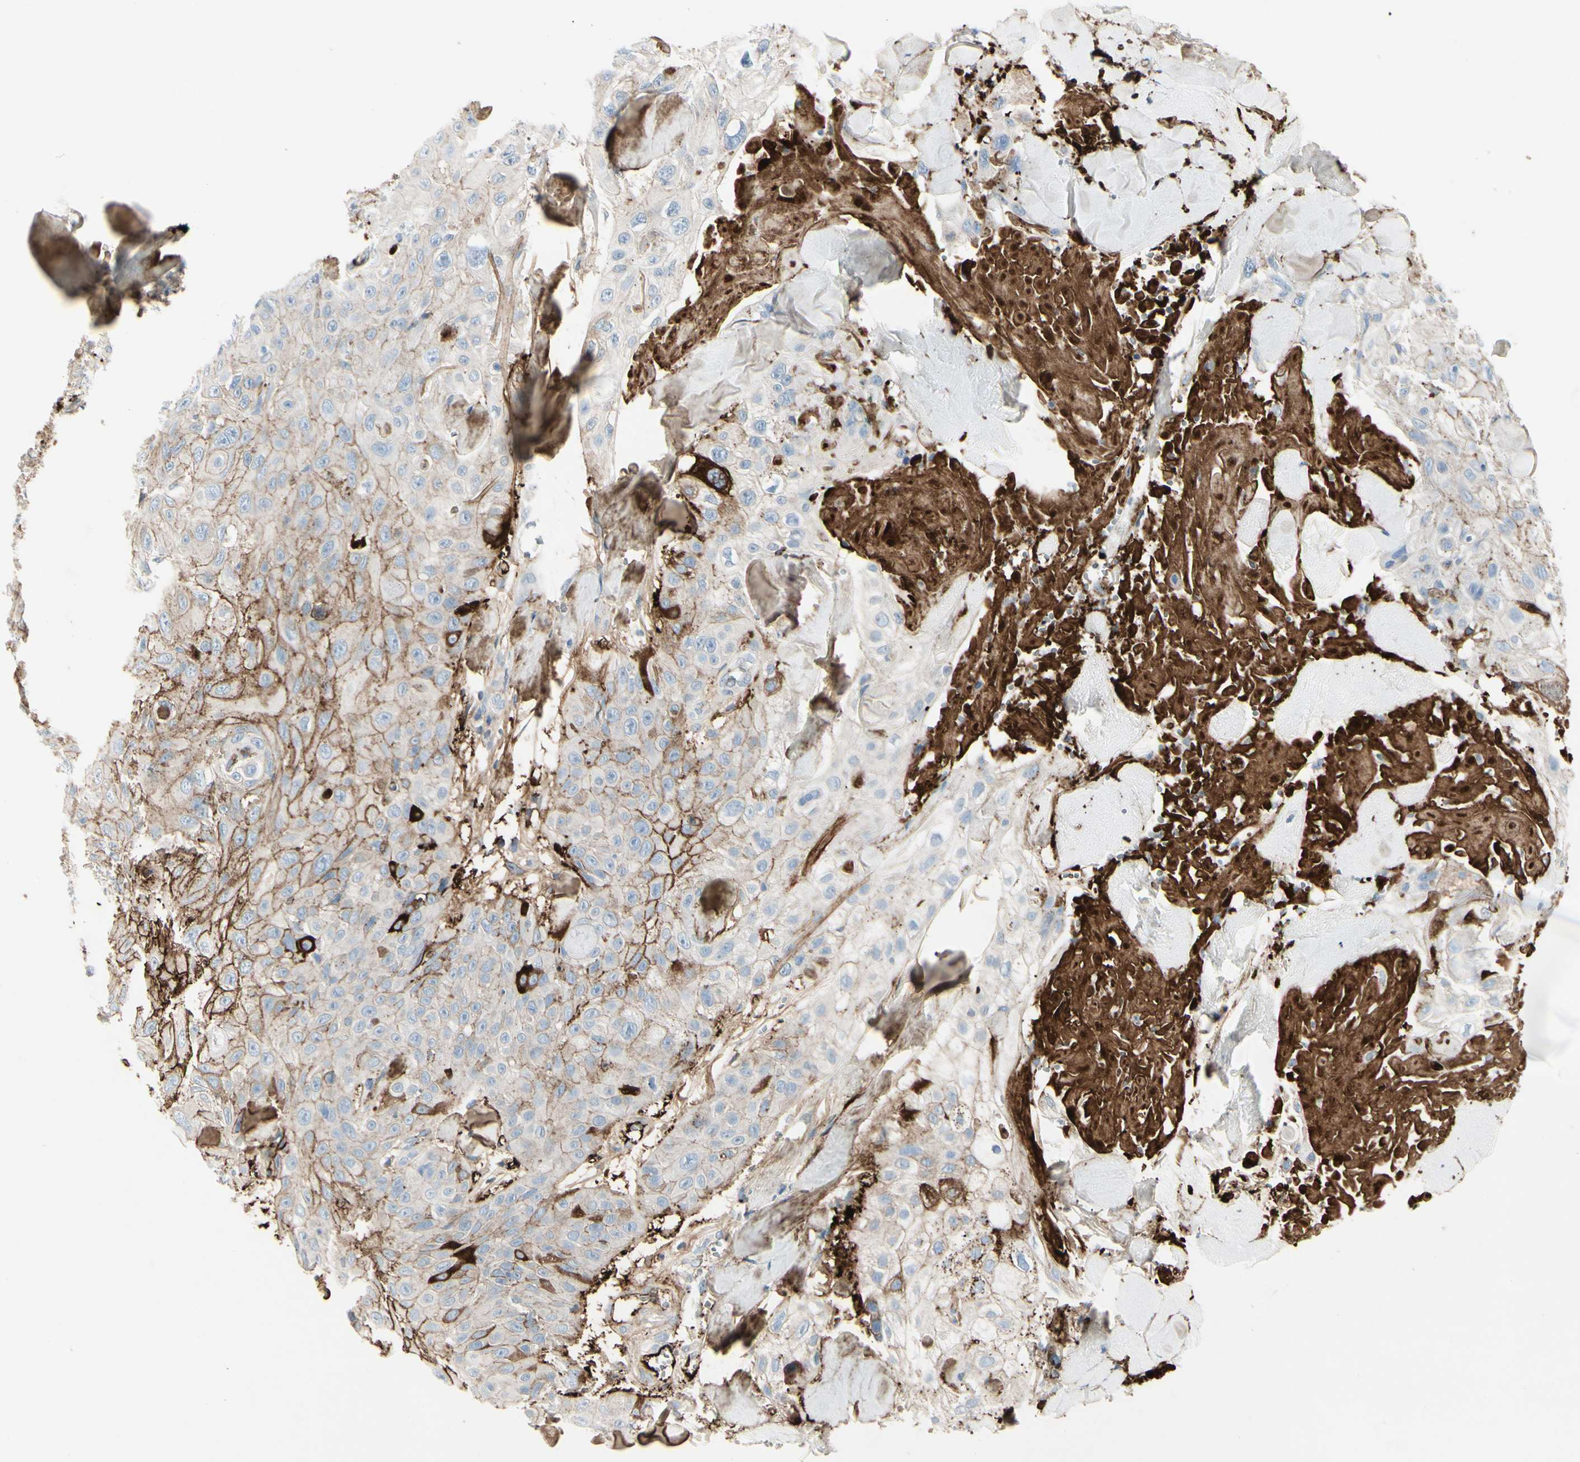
{"staining": {"intensity": "moderate", "quantity": "25%-75%", "location": "cytoplasmic/membranous"}, "tissue": "skin cancer", "cell_type": "Tumor cells", "image_type": "cancer", "snomed": [{"axis": "morphology", "description": "Squamous cell carcinoma, NOS"}, {"axis": "topography", "description": "Skin"}], "caption": "Immunohistochemistry staining of skin squamous cell carcinoma, which demonstrates medium levels of moderate cytoplasmic/membranous positivity in approximately 25%-75% of tumor cells indicating moderate cytoplasmic/membranous protein expression. The staining was performed using DAB (3,3'-diaminobenzidine) (brown) for protein detection and nuclei were counterstained in hematoxylin (blue).", "gene": "IGHG1", "patient": {"sex": "male", "age": 86}}